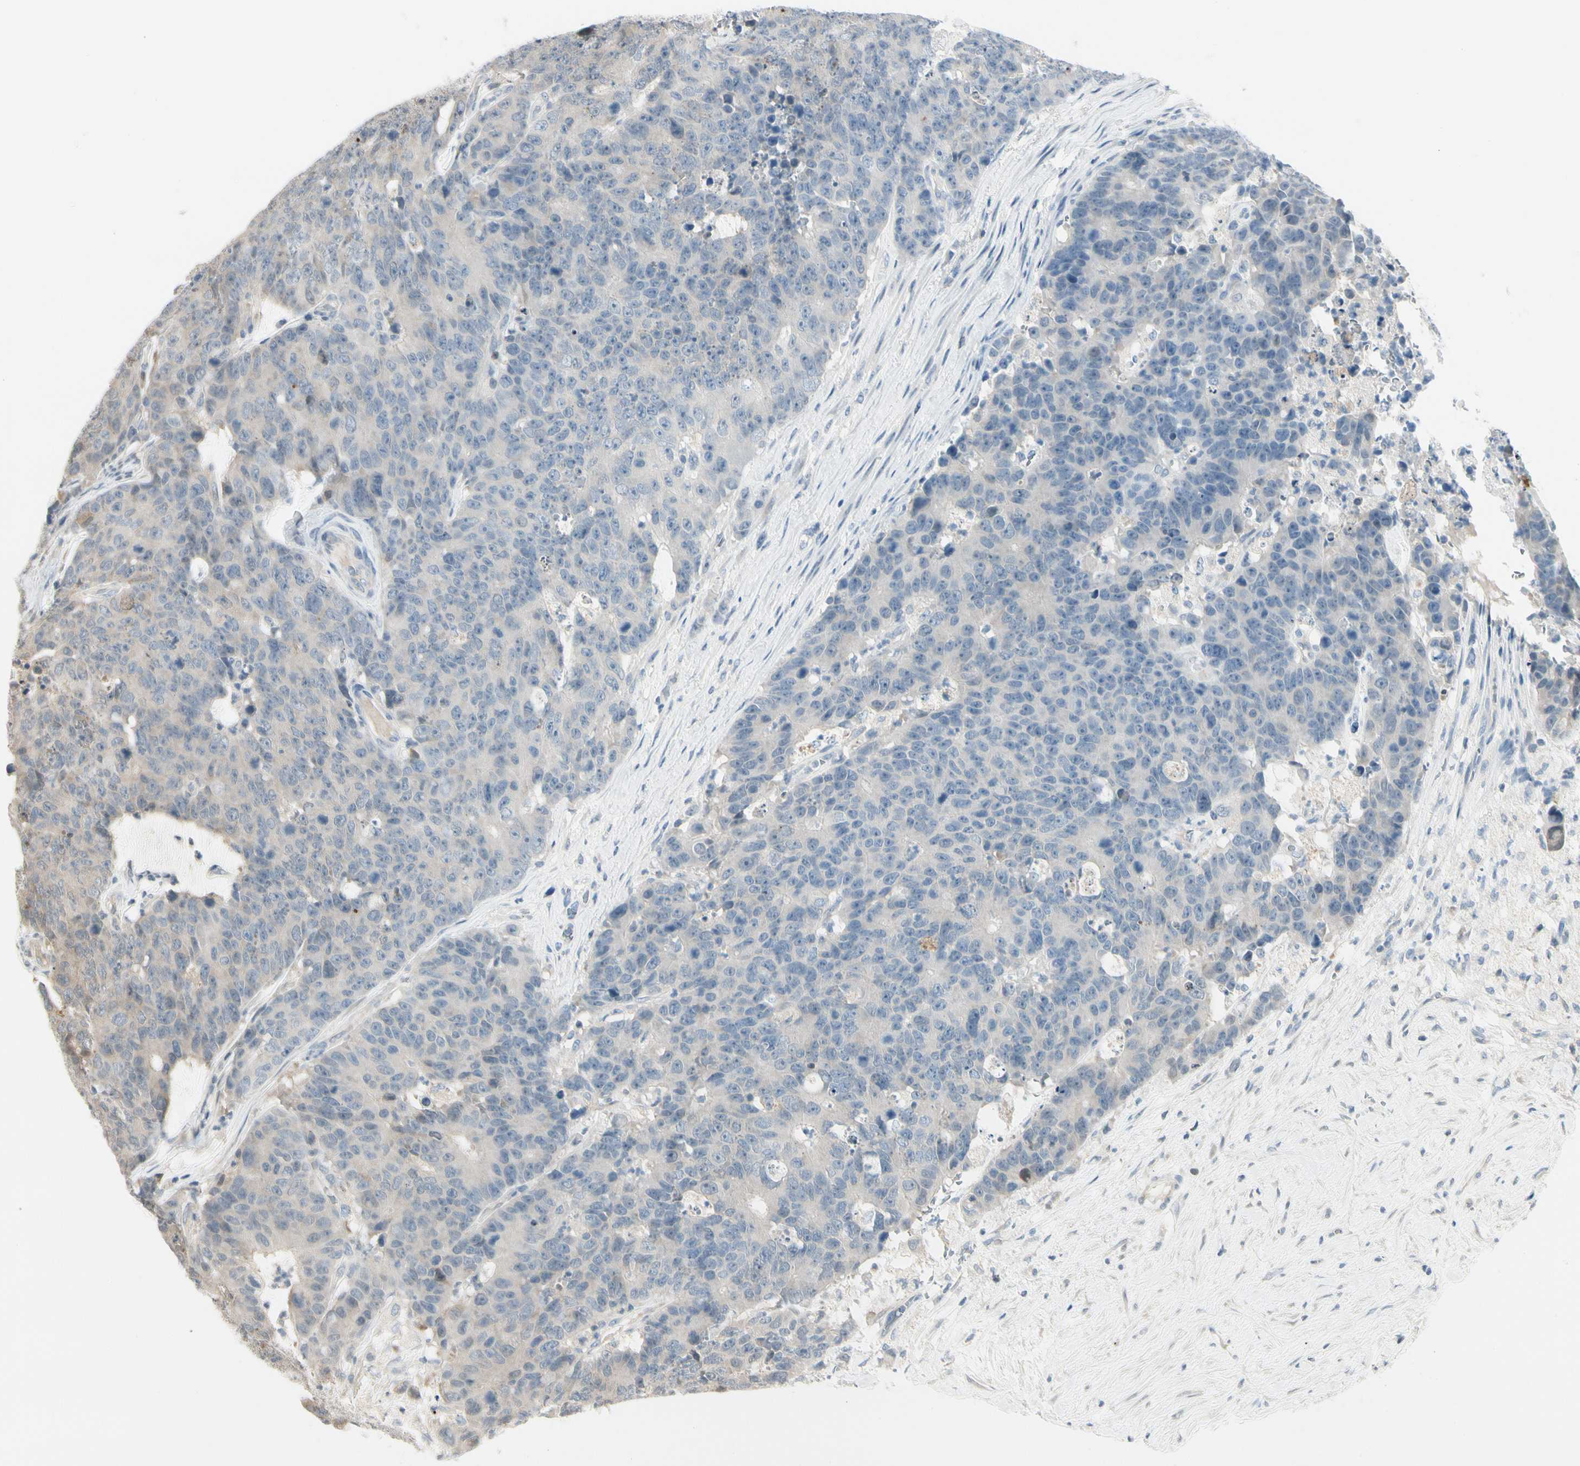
{"staining": {"intensity": "weak", "quantity": "<25%", "location": "cytoplasmic/membranous"}, "tissue": "colorectal cancer", "cell_type": "Tumor cells", "image_type": "cancer", "snomed": [{"axis": "morphology", "description": "Adenocarcinoma, NOS"}, {"axis": "topography", "description": "Colon"}], "caption": "Human colorectal cancer (adenocarcinoma) stained for a protein using immunohistochemistry (IHC) exhibits no staining in tumor cells.", "gene": "EVC", "patient": {"sex": "female", "age": 86}}